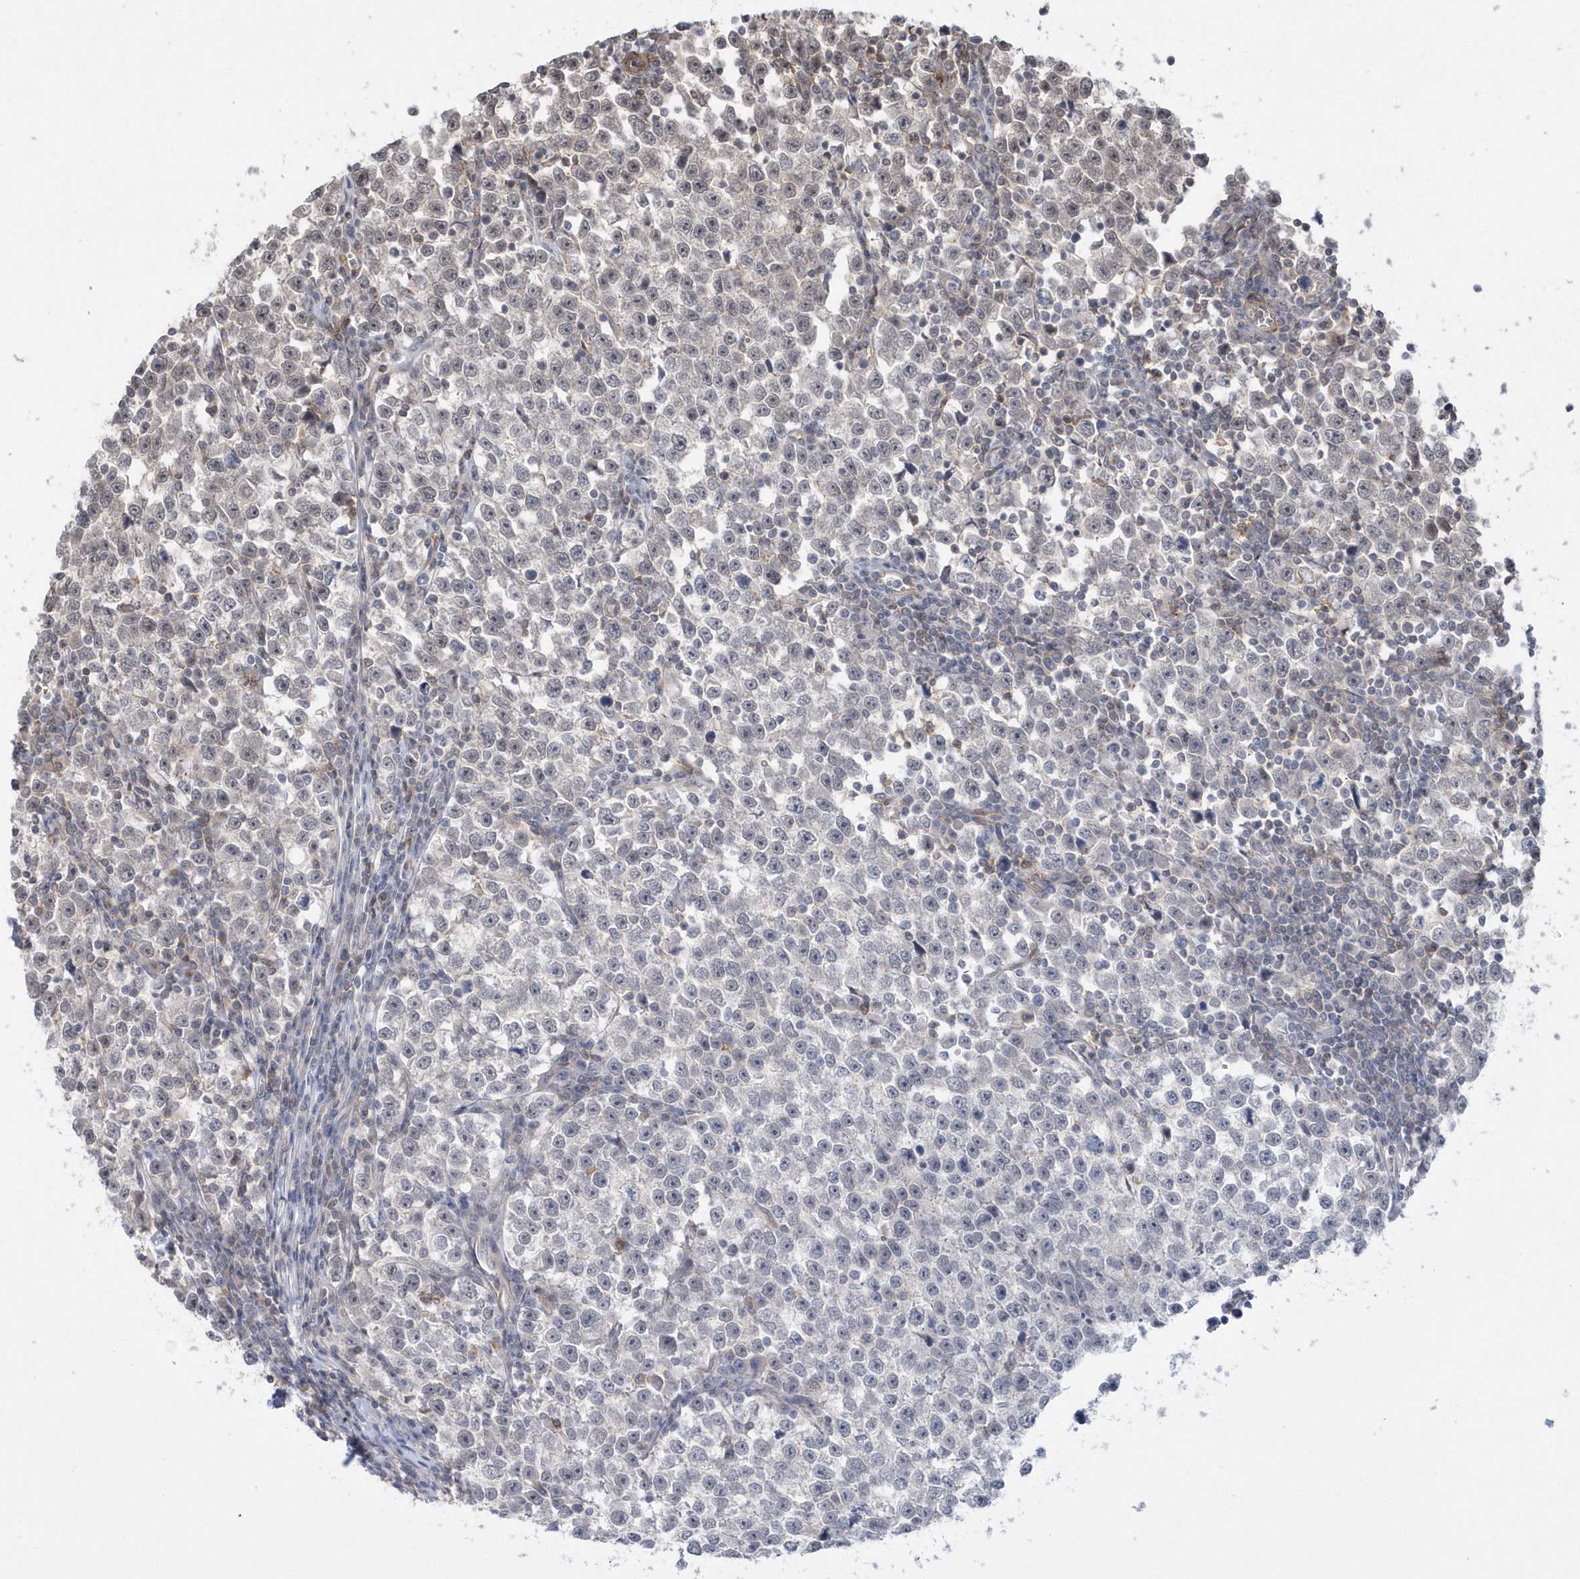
{"staining": {"intensity": "negative", "quantity": "none", "location": "none"}, "tissue": "testis cancer", "cell_type": "Tumor cells", "image_type": "cancer", "snomed": [{"axis": "morphology", "description": "Normal tissue, NOS"}, {"axis": "morphology", "description": "Seminoma, NOS"}, {"axis": "topography", "description": "Testis"}], "caption": "Tumor cells show no significant protein expression in testis seminoma. Nuclei are stained in blue.", "gene": "CRIP3", "patient": {"sex": "male", "age": 43}}